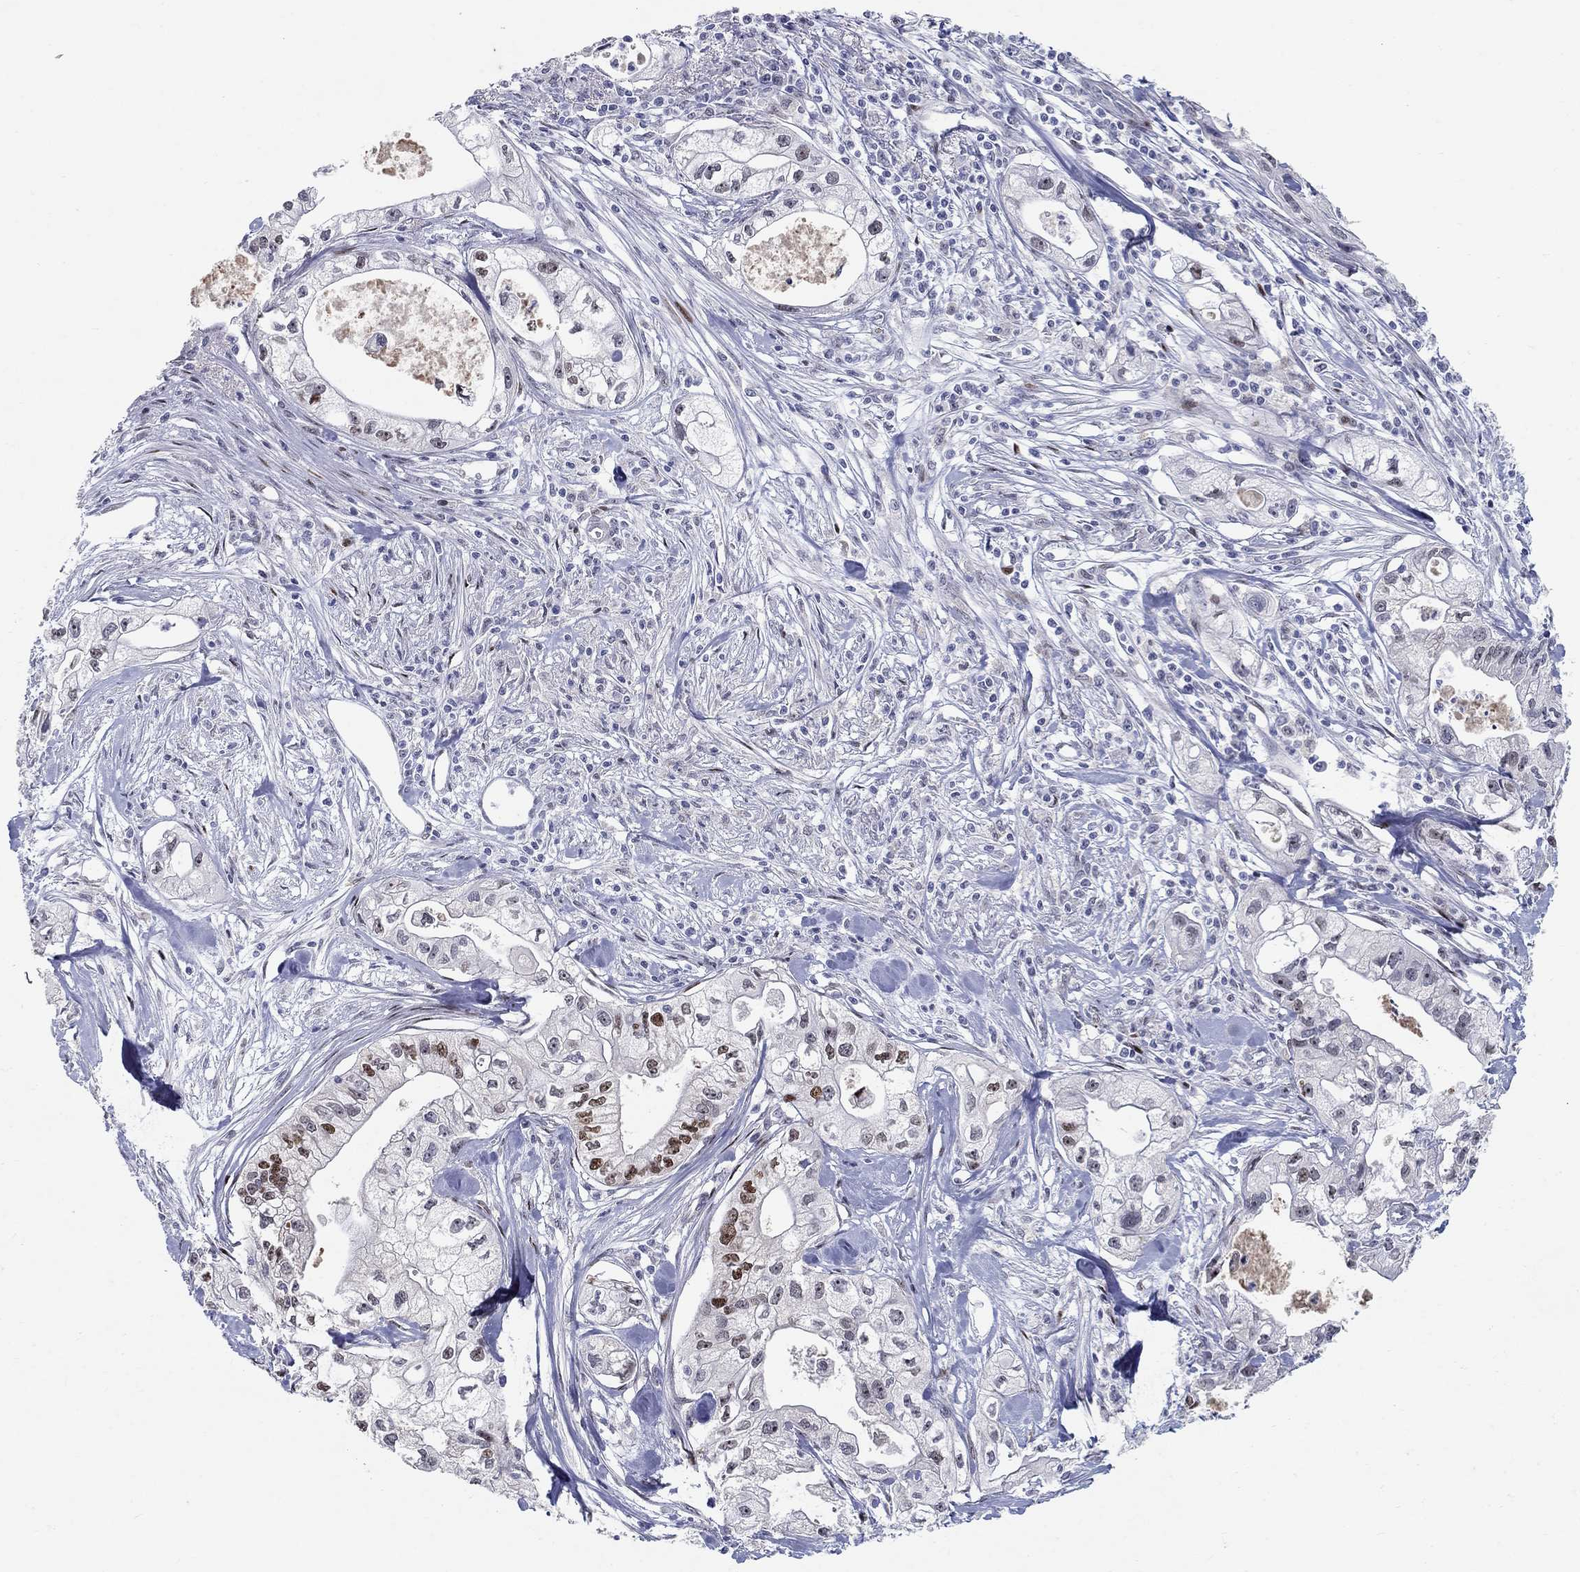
{"staining": {"intensity": "strong", "quantity": "<25%", "location": "nuclear"}, "tissue": "pancreatic cancer", "cell_type": "Tumor cells", "image_type": "cancer", "snomed": [{"axis": "morphology", "description": "Adenocarcinoma, NOS"}, {"axis": "topography", "description": "Pancreas"}], "caption": "Protein staining by IHC reveals strong nuclear staining in about <25% of tumor cells in pancreatic cancer.", "gene": "RAPGEF5", "patient": {"sex": "male", "age": 70}}